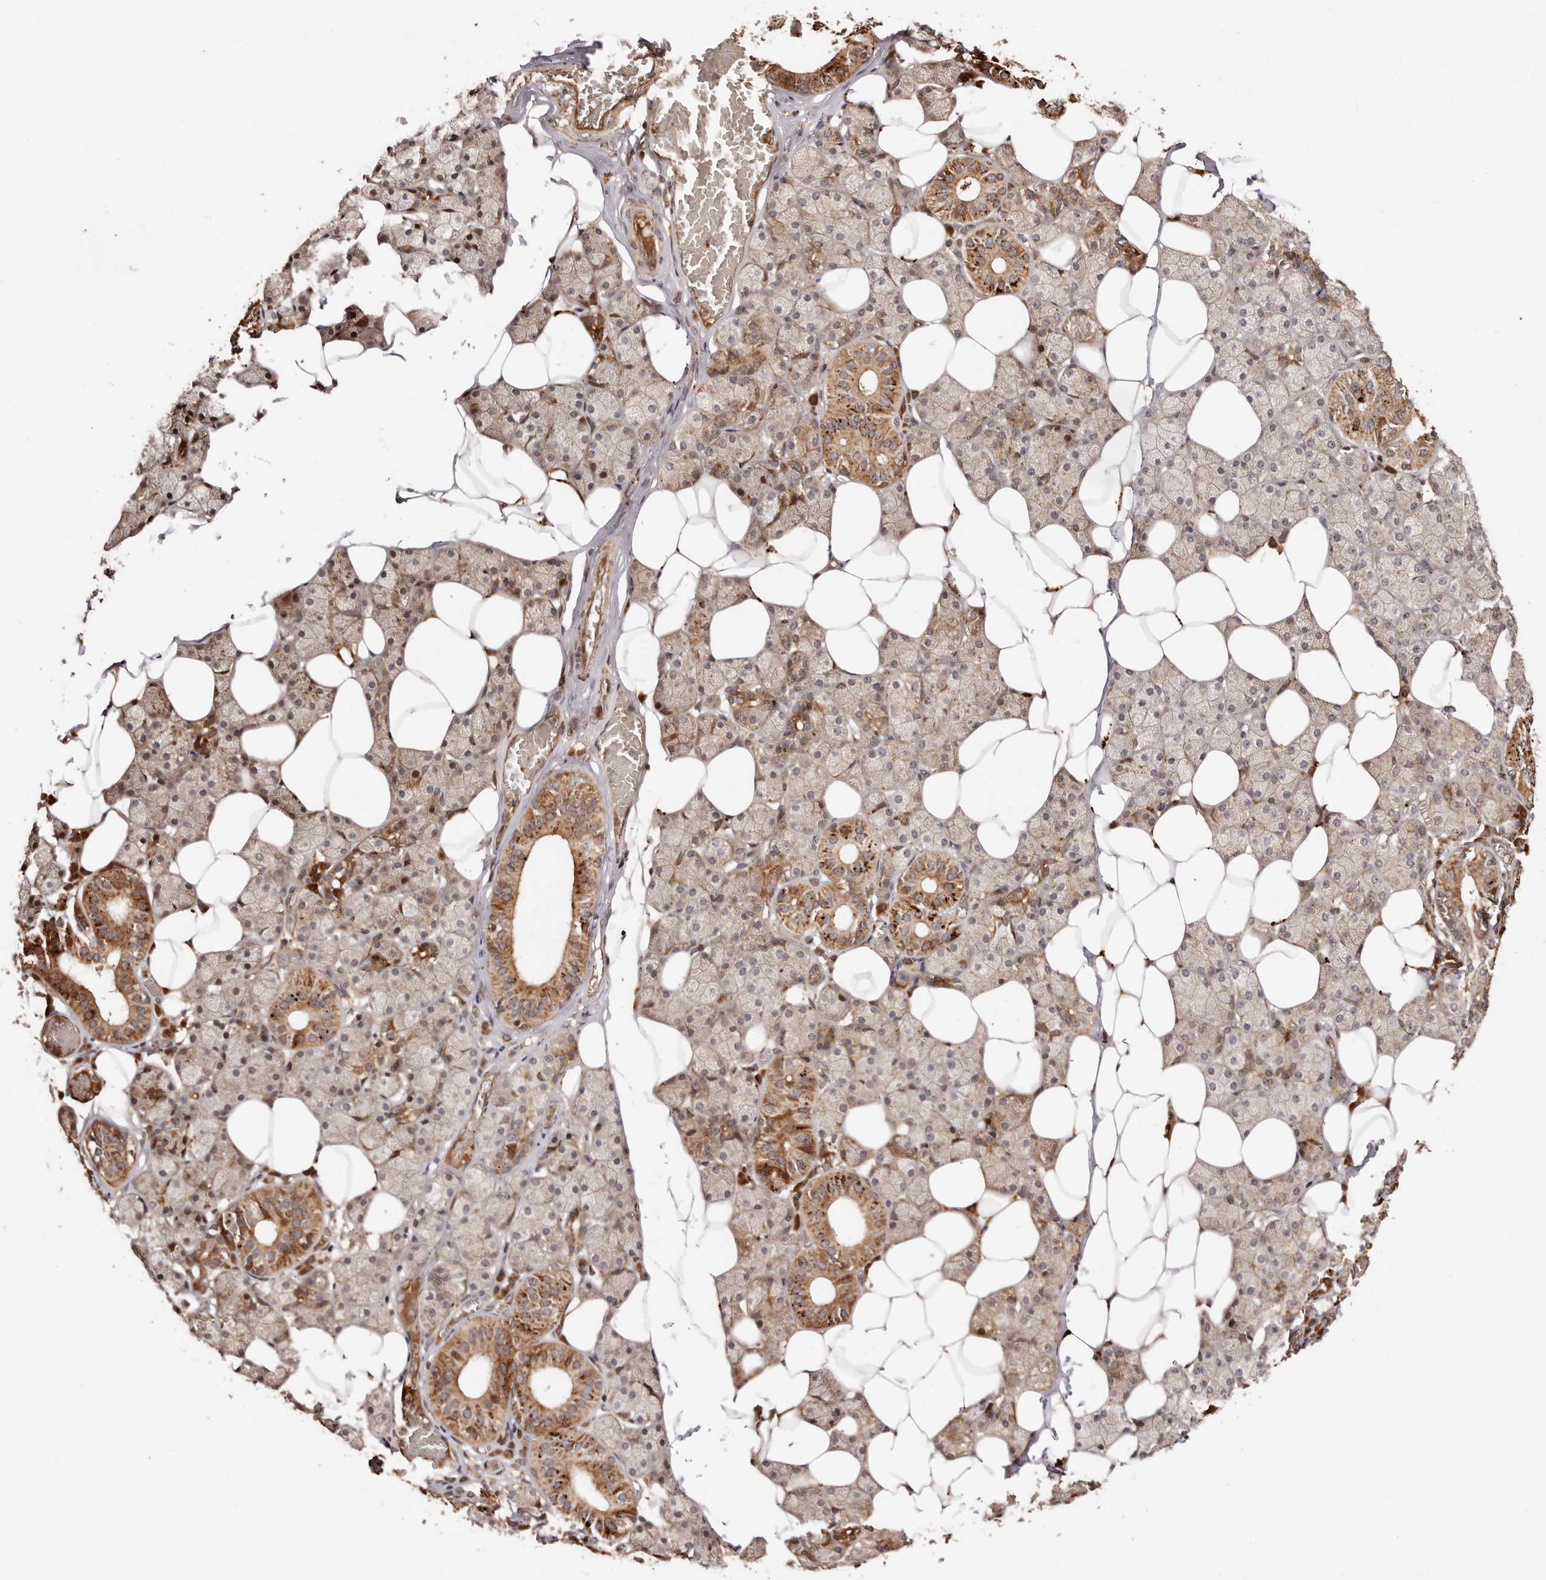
{"staining": {"intensity": "strong", "quantity": "25%-75%", "location": "cytoplasmic/membranous"}, "tissue": "salivary gland", "cell_type": "Glandular cells", "image_type": "normal", "snomed": [{"axis": "morphology", "description": "Normal tissue, NOS"}, {"axis": "topography", "description": "Salivary gland"}], "caption": "Protein analysis of normal salivary gland exhibits strong cytoplasmic/membranous staining in about 25%-75% of glandular cells.", "gene": "PTPN22", "patient": {"sex": "female", "age": 33}}